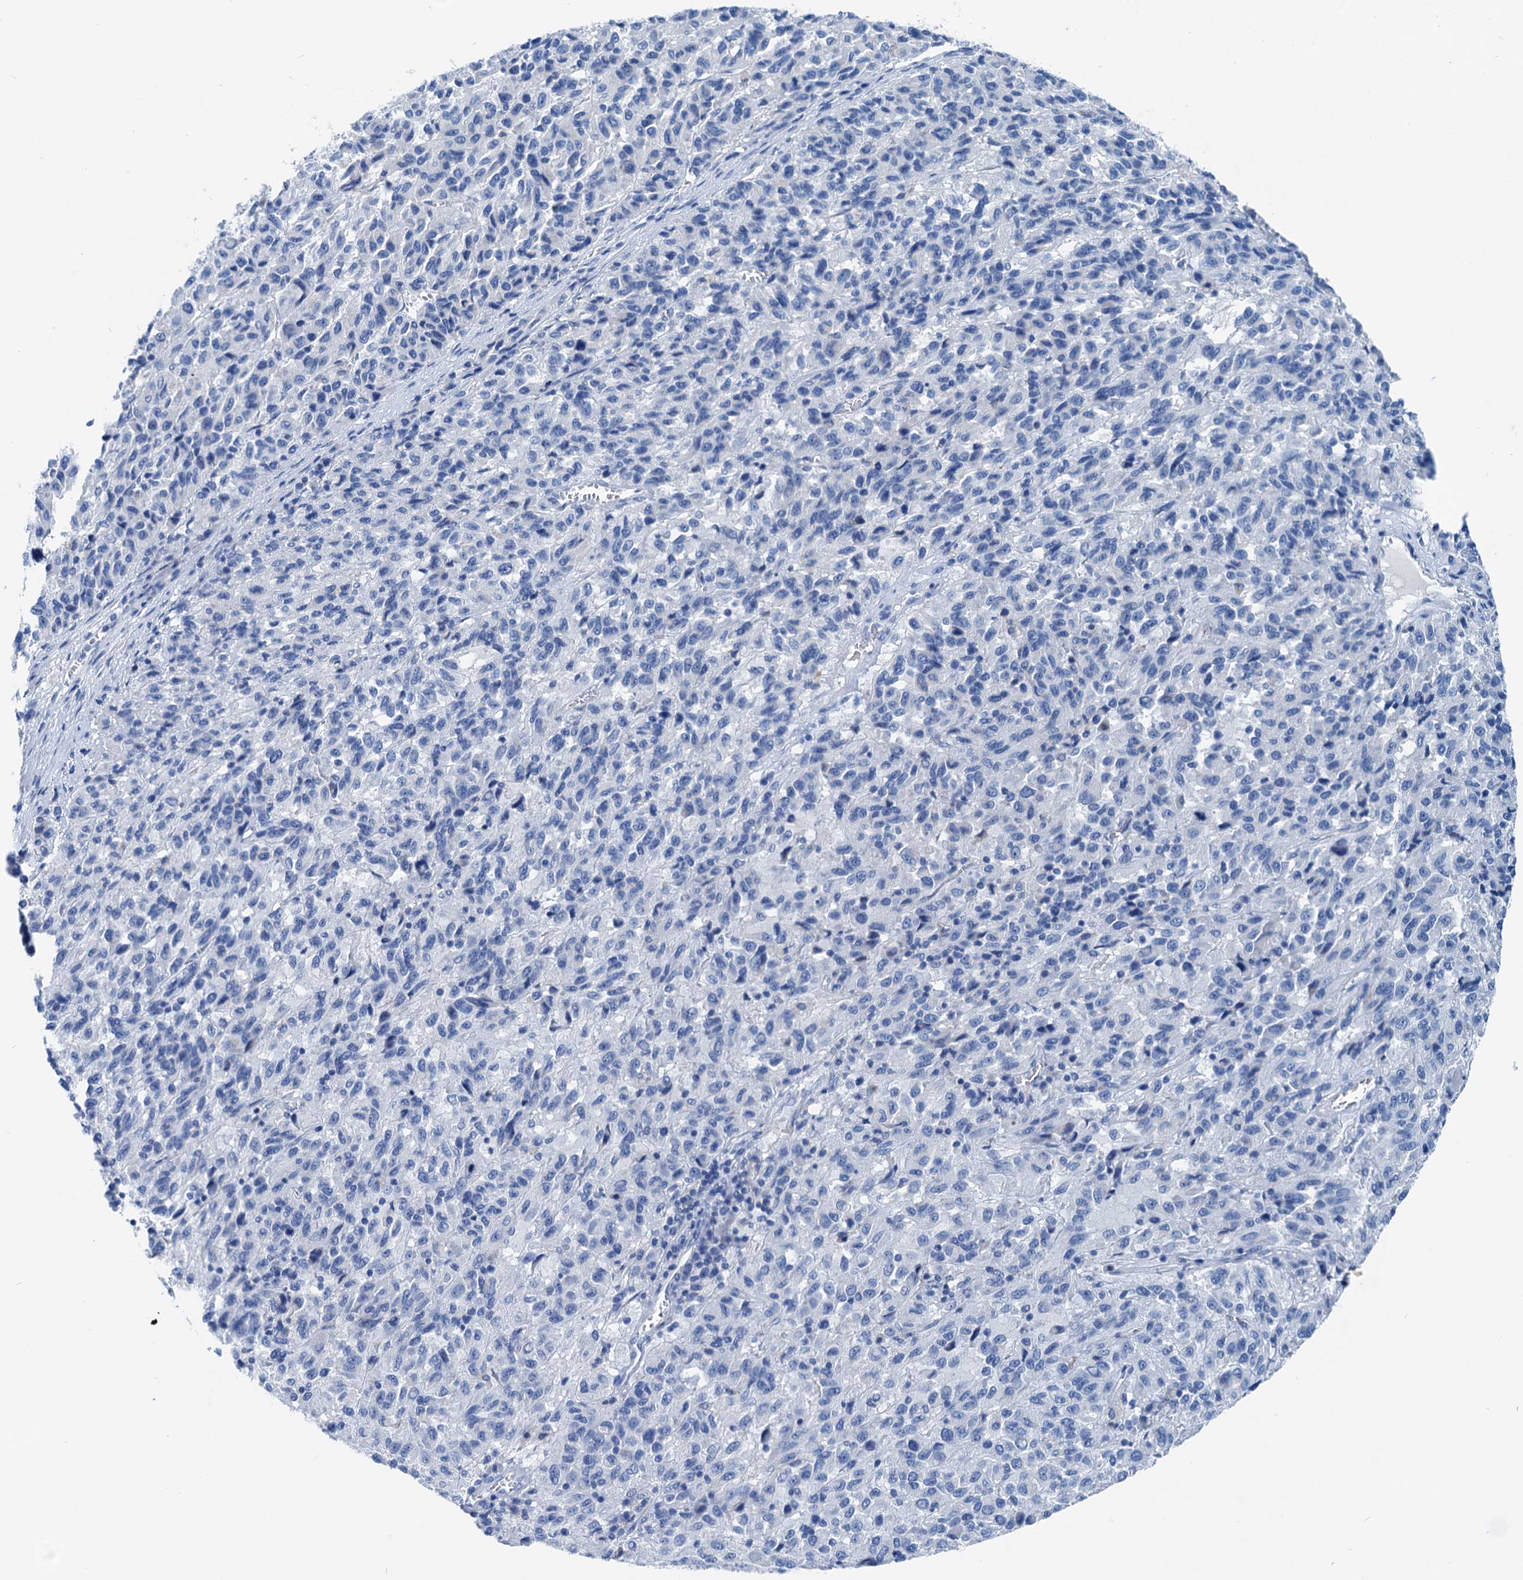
{"staining": {"intensity": "negative", "quantity": "none", "location": "none"}, "tissue": "melanoma", "cell_type": "Tumor cells", "image_type": "cancer", "snomed": [{"axis": "morphology", "description": "Malignant melanoma, Metastatic site"}, {"axis": "topography", "description": "Lung"}], "caption": "Image shows no protein expression in tumor cells of melanoma tissue.", "gene": "KNDC1", "patient": {"sex": "male", "age": 64}}